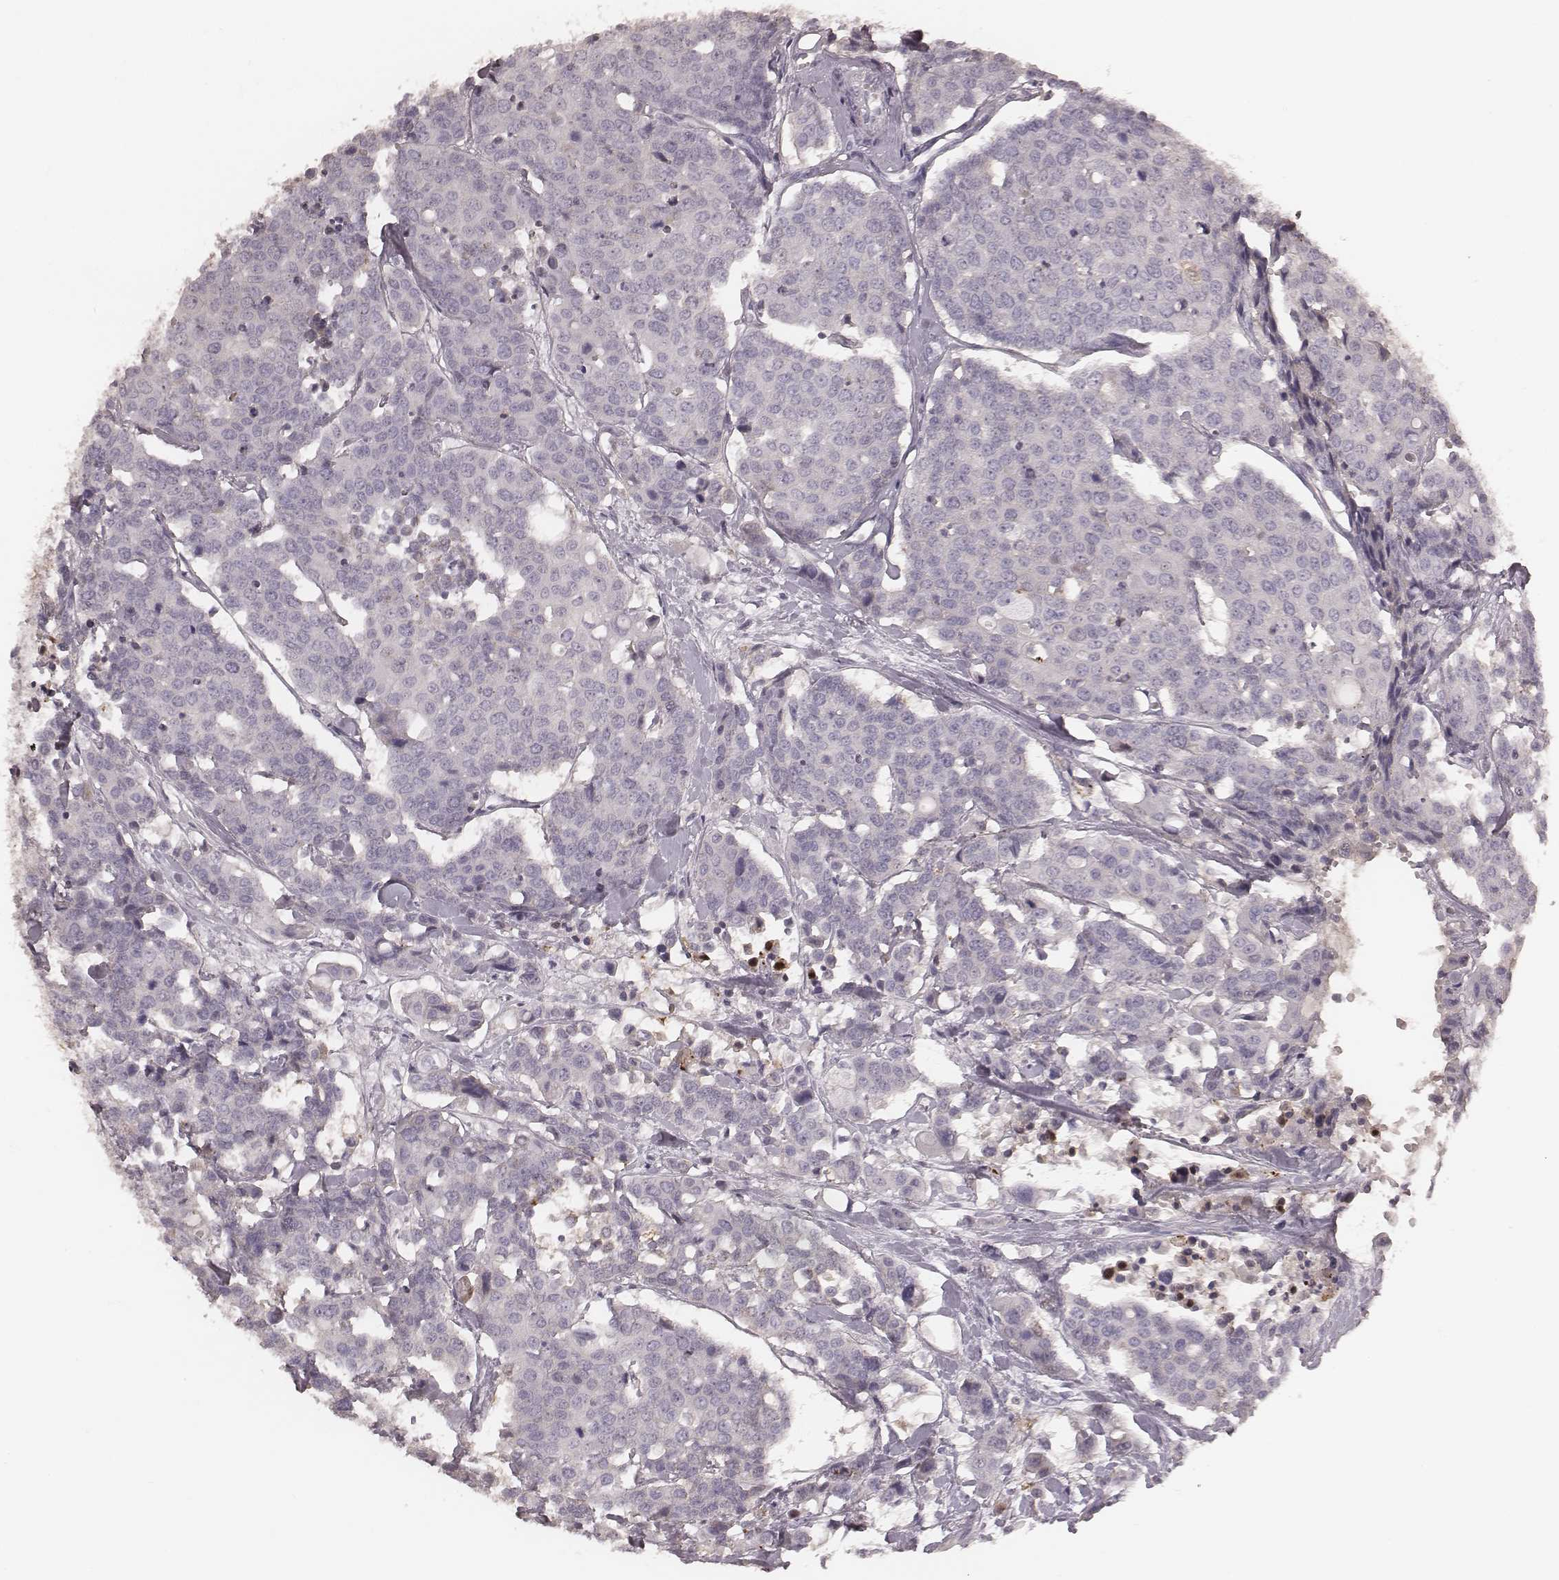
{"staining": {"intensity": "negative", "quantity": "none", "location": "none"}, "tissue": "carcinoid", "cell_type": "Tumor cells", "image_type": "cancer", "snomed": [{"axis": "morphology", "description": "Carcinoid, malignant, NOS"}, {"axis": "topography", "description": "Colon"}], "caption": "Tumor cells show no significant expression in carcinoid.", "gene": "SMIM24", "patient": {"sex": "male", "age": 81}}